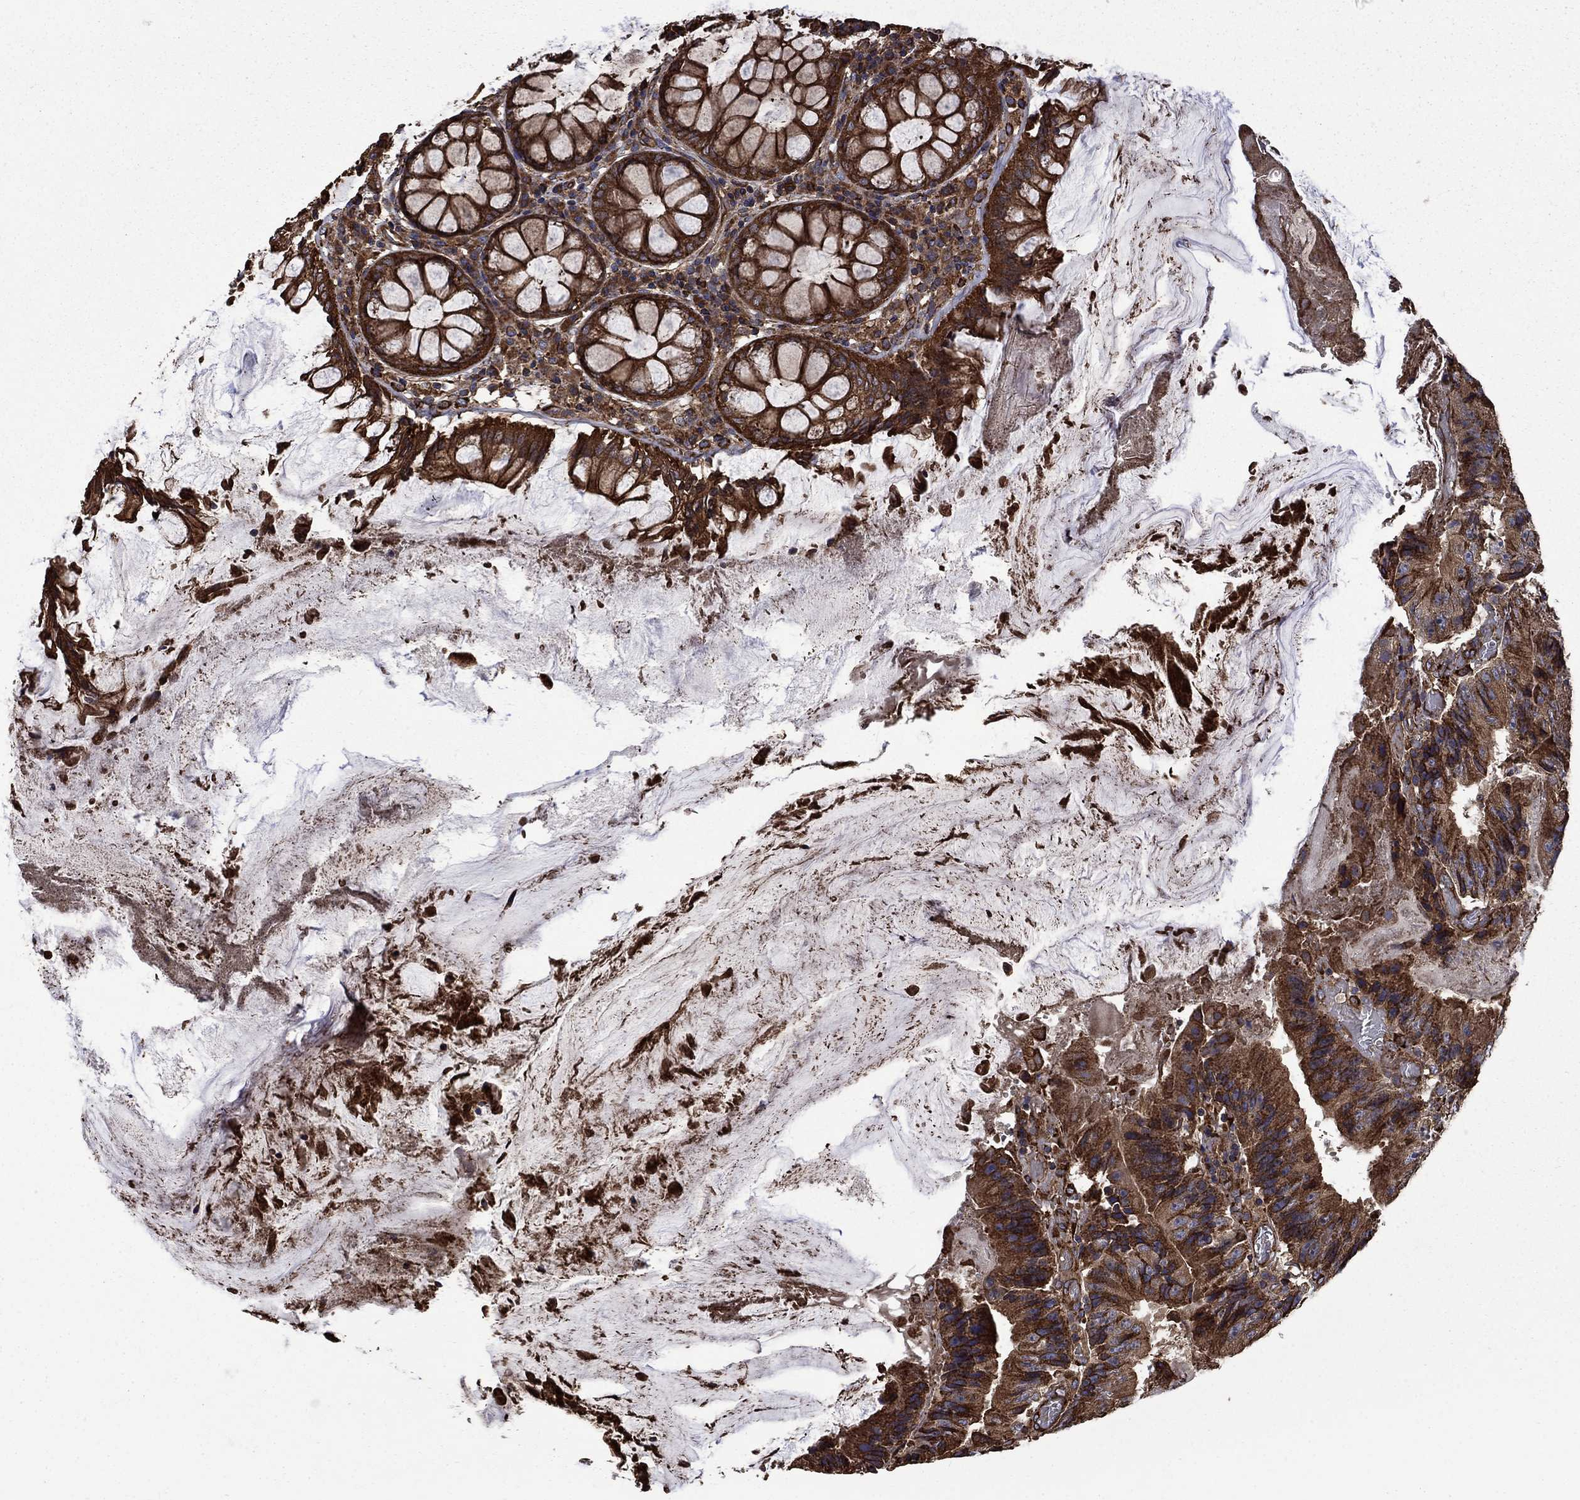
{"staining": {"intensity": "strong", "quantity": "25%-75%", "location": "cytoplasmic/membranous"}, "tissue": "colorectal cancer", "cell_type": "Tumor cells", "image_type": "cancer", "snomed": [{"axis": "morphology", "description": "Adenocarcinoma, NOS"}, {"axis": "topography", "description": "Colon"}], "caption": "A photomicrograph showing strong cytoplasmic/membranous expression in about 25%-75% of tumor cells in colorectal cancer (adenocarcinoma), as visualized by brown immunohistochemical staining.", "gene": "CUTC", "patient": {"sex": "female", "age": 86}}